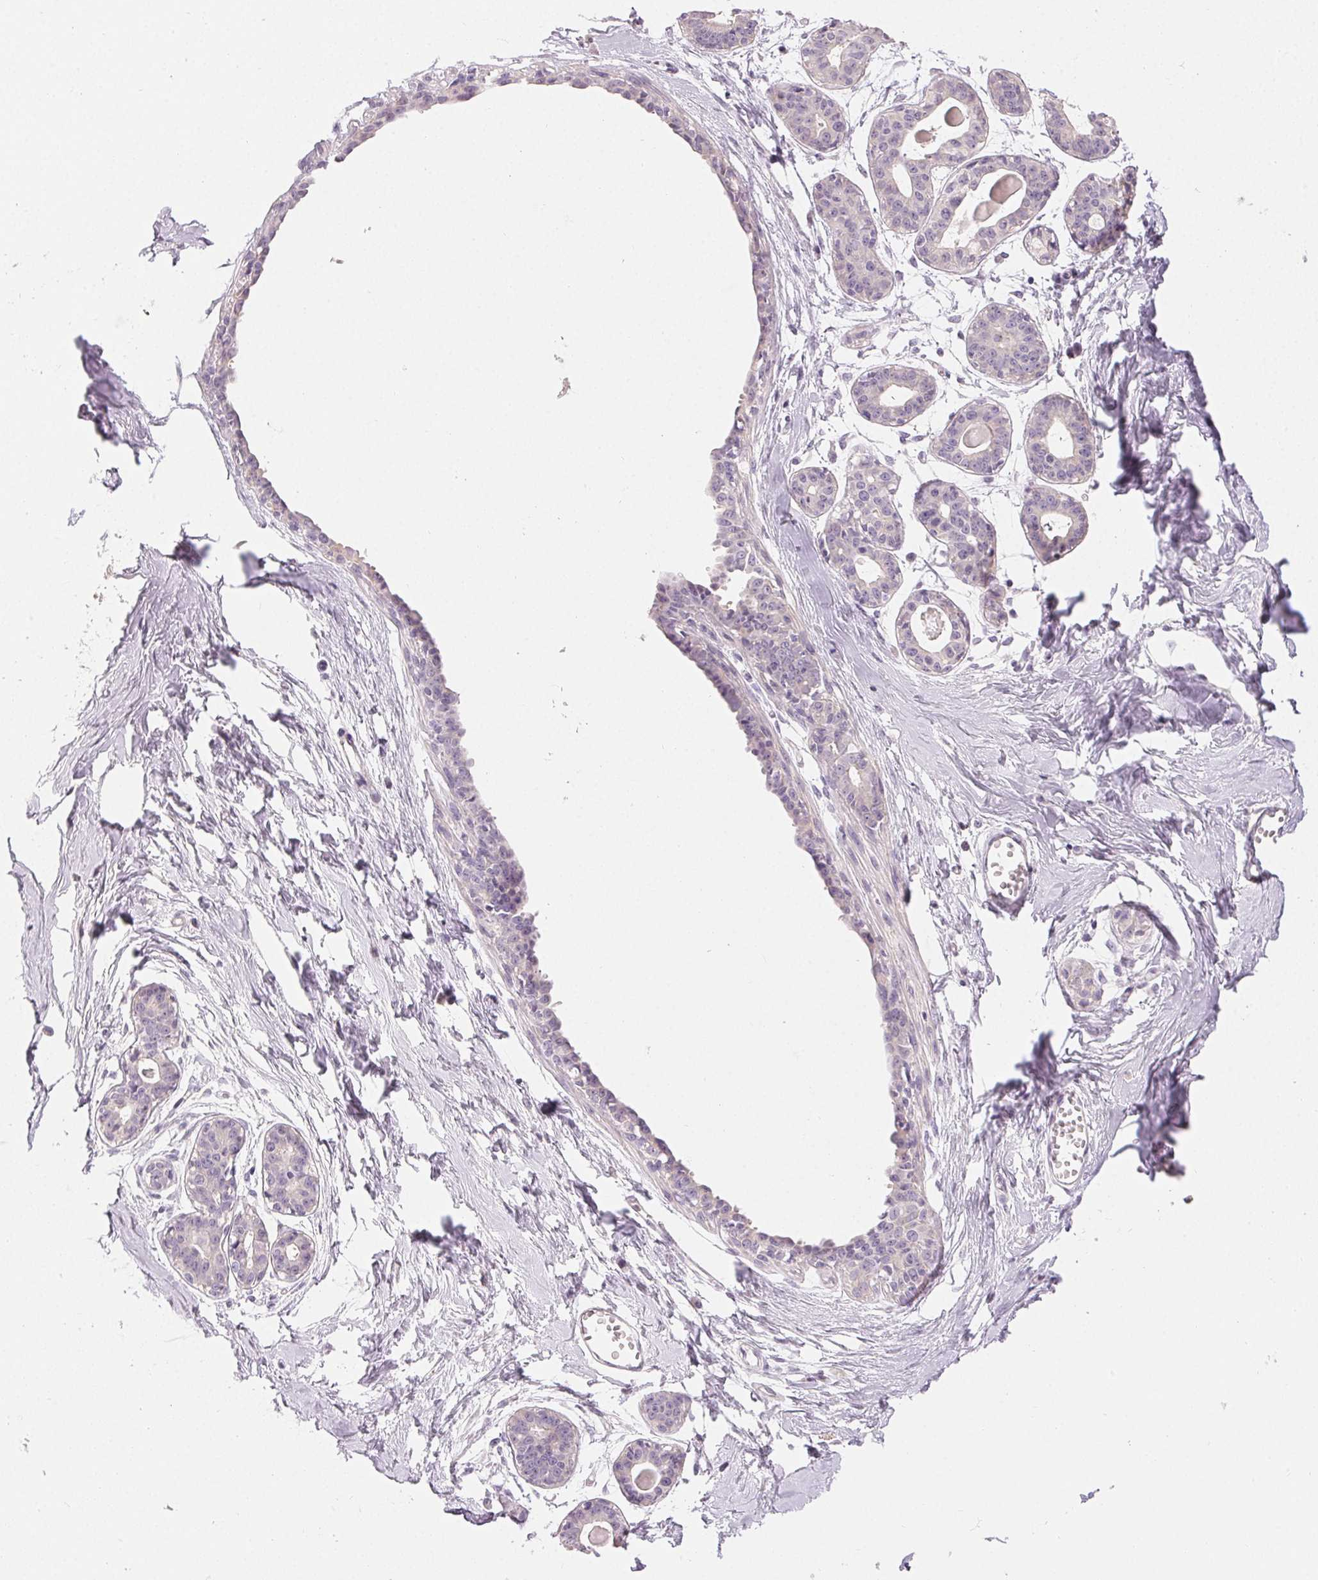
{"staining": {"intensity": "negative", "quantity": "none", "location": "none"}, "tissue": "breast", "cell_type": "Adipocytes", "image_type": "normal", "snomed": [{"axis": "morphology", "description": "Normal tissue, NOS"}, {"axis": "topography", "description": "Breast"}], "caption": "This is a image of immunohistochemistry (IHC) staining of normal breast, which shows no positivity in adipocytes. (Stains: DAB immunohistochemistry (IHC) with hematoxylin counter stain, Microscopy: brightfield microscopy at high magnification).", "gene": "SFTPD", "patient": {"sex": "female", "age": 45}}